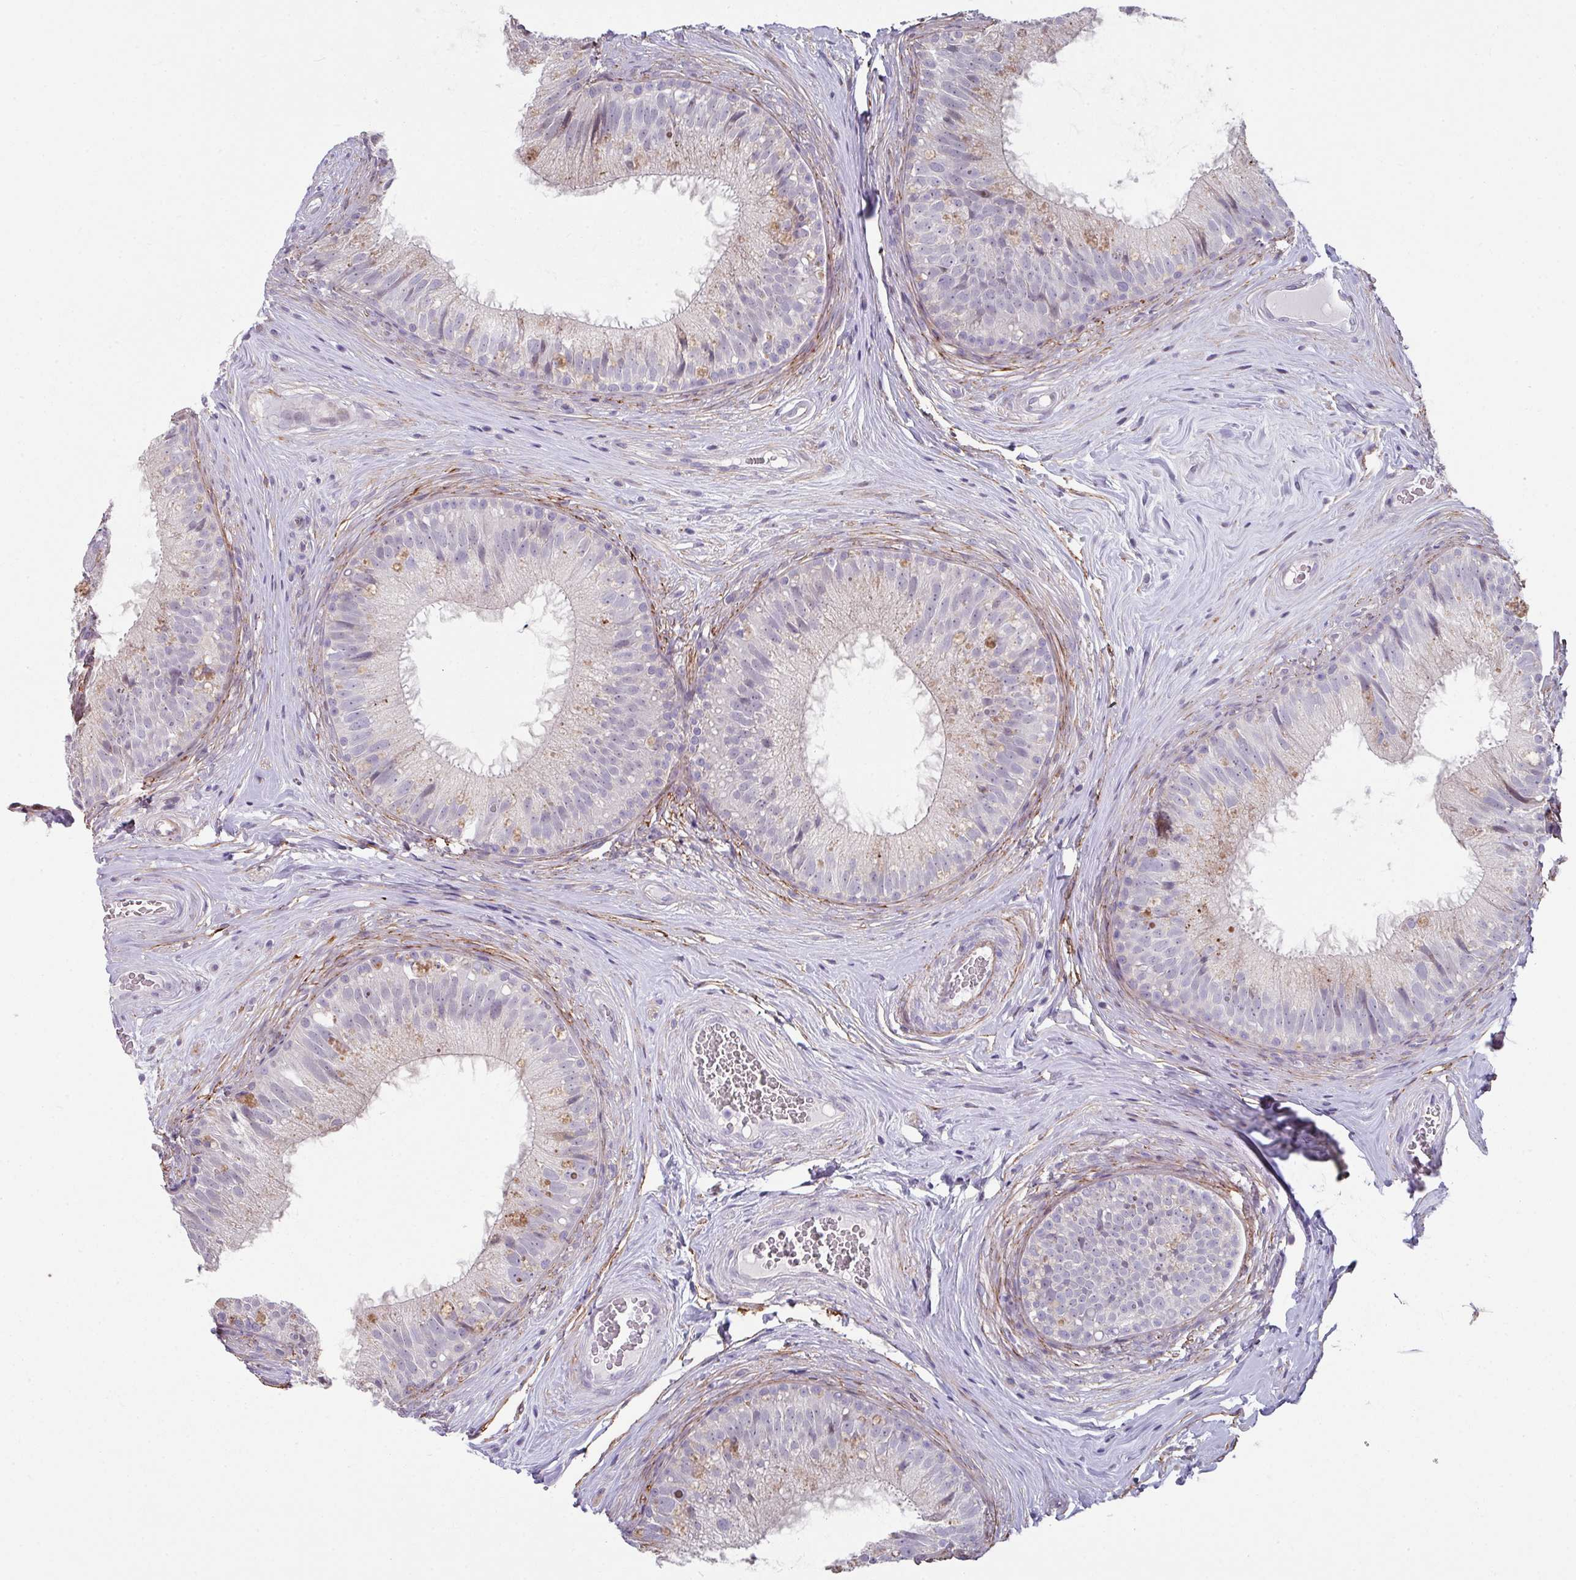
{"staining": {"intensity": "moderate", "quantity": "<25%", "location": "cytoplasmic/membranous"}, "tissue": "epididymis", "cell_type": "Glandular cells", "image_type": "normal", "snomed": [{"axis": "morphology", "description": "Normal tissue, NOS"}, {"axis": "topography", "description": "Epididymis"}], "caption": "Immunohistochemistry (DAB) staining of unremarkable epididymis shows moderate cytoplasmic/membranous protein staining in about <25% of glandular cells. The protein of interest is stained brown, and the nuclei are stained in blue (DAB IHC with brightfield microscopy, high magnification).", "gene": "C2orf16", "patient": {"sex": "male", "age": 34}}